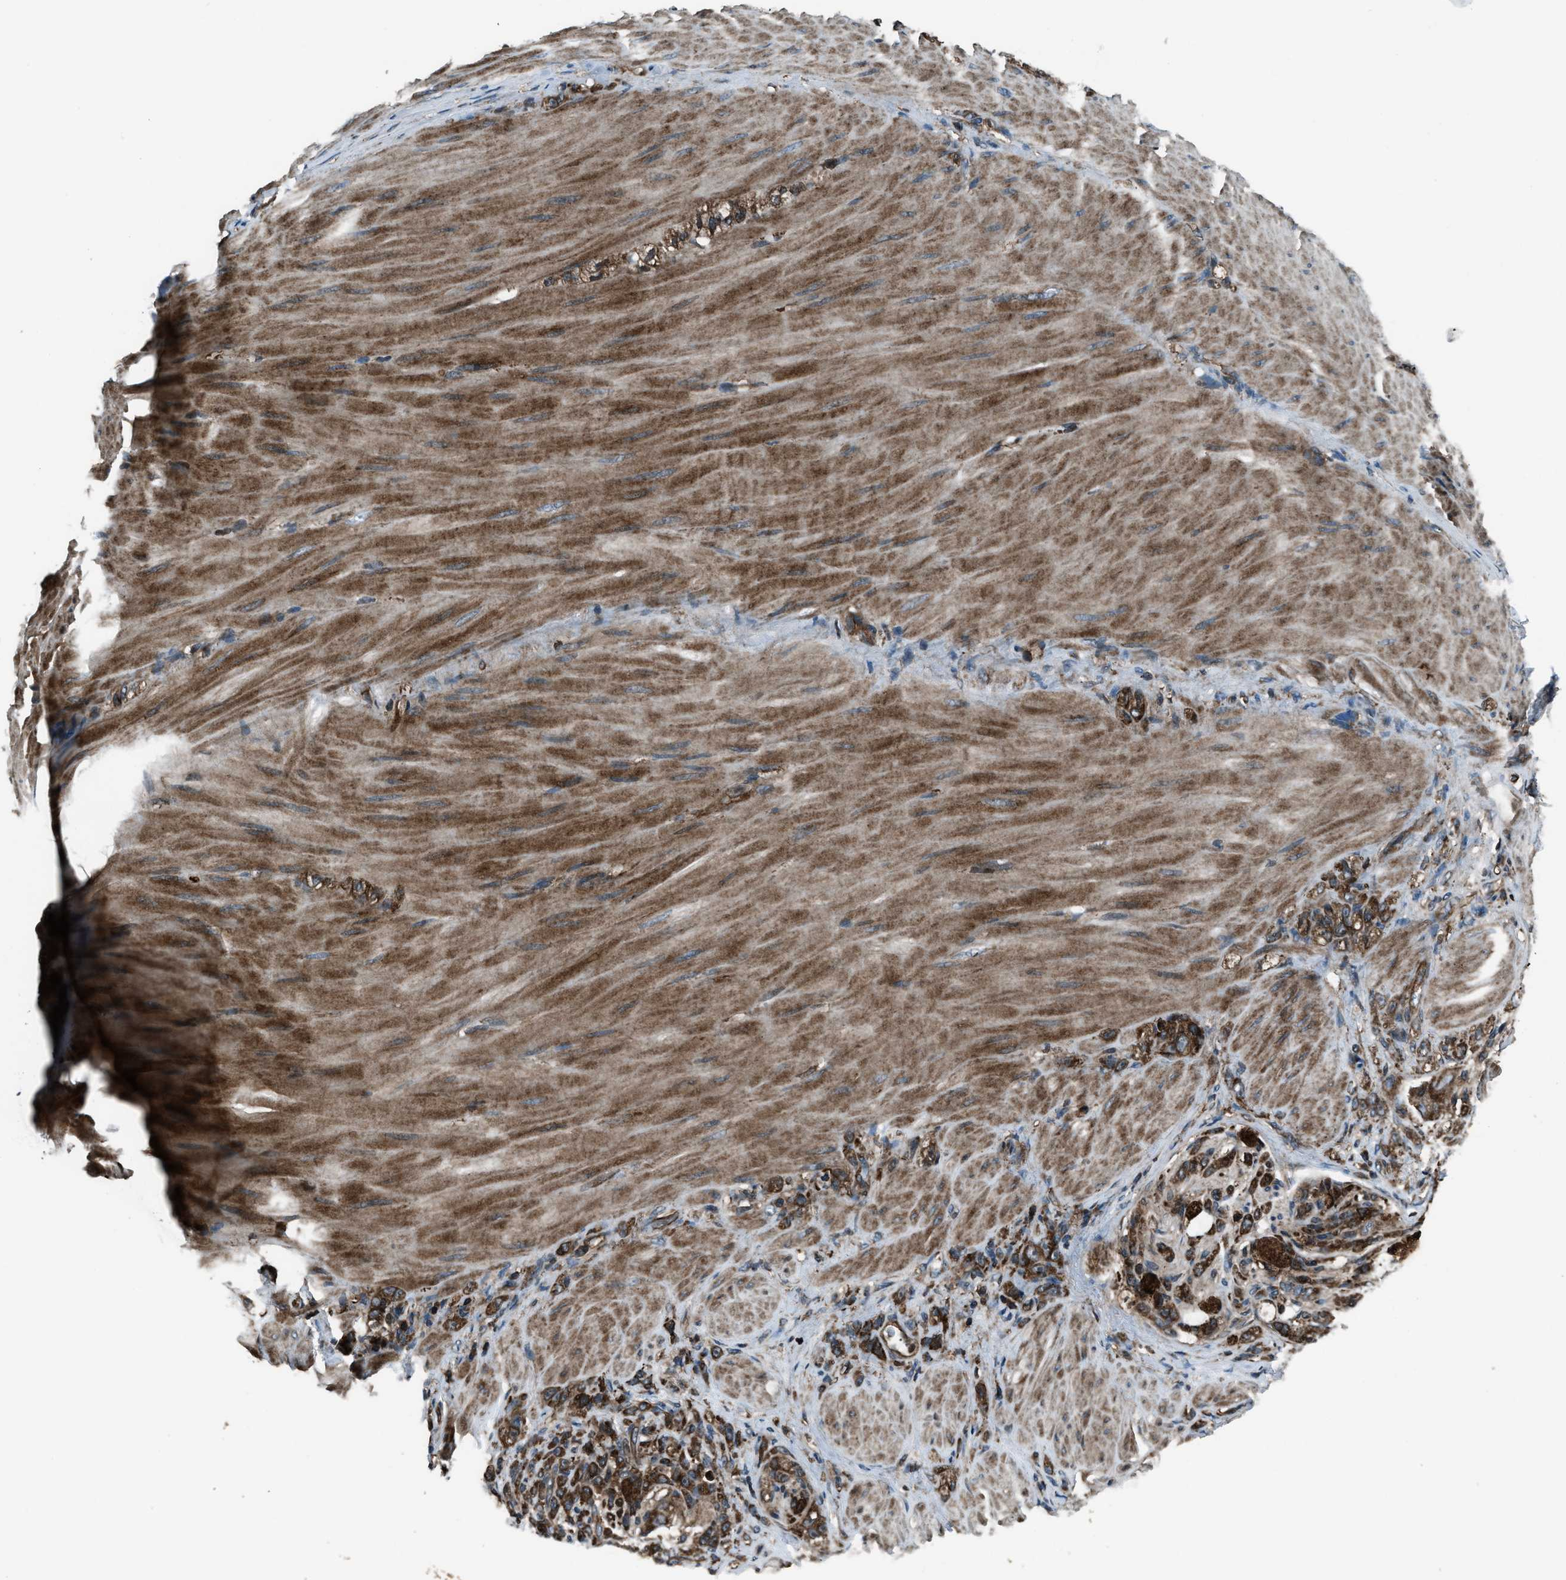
{"staining": {"intensity": "strong", "quantity": ">75%", "location": "cytoplasmic/membranous,nuclear"}, "tissue": "stomach cancer", "cell_type": "Tumor cells", "image_type": "cancer", "snomed": [{"axis": "morphology", "description": "Normal tissue, NOS"}, {"axis": "morphology", "description": "Adenocarcinoma, NOS"}, {"axis": "topography", "description": "Stomach"}], "caption": "Brown immunohistochemical staining in adenocarcinoma (stomach) shows strong cytoplasmic/membranous and nuclear positivity in about >75% of tumor cells.", "gene": "SNX30", "patient": {"sex": "male", "age": 82}}